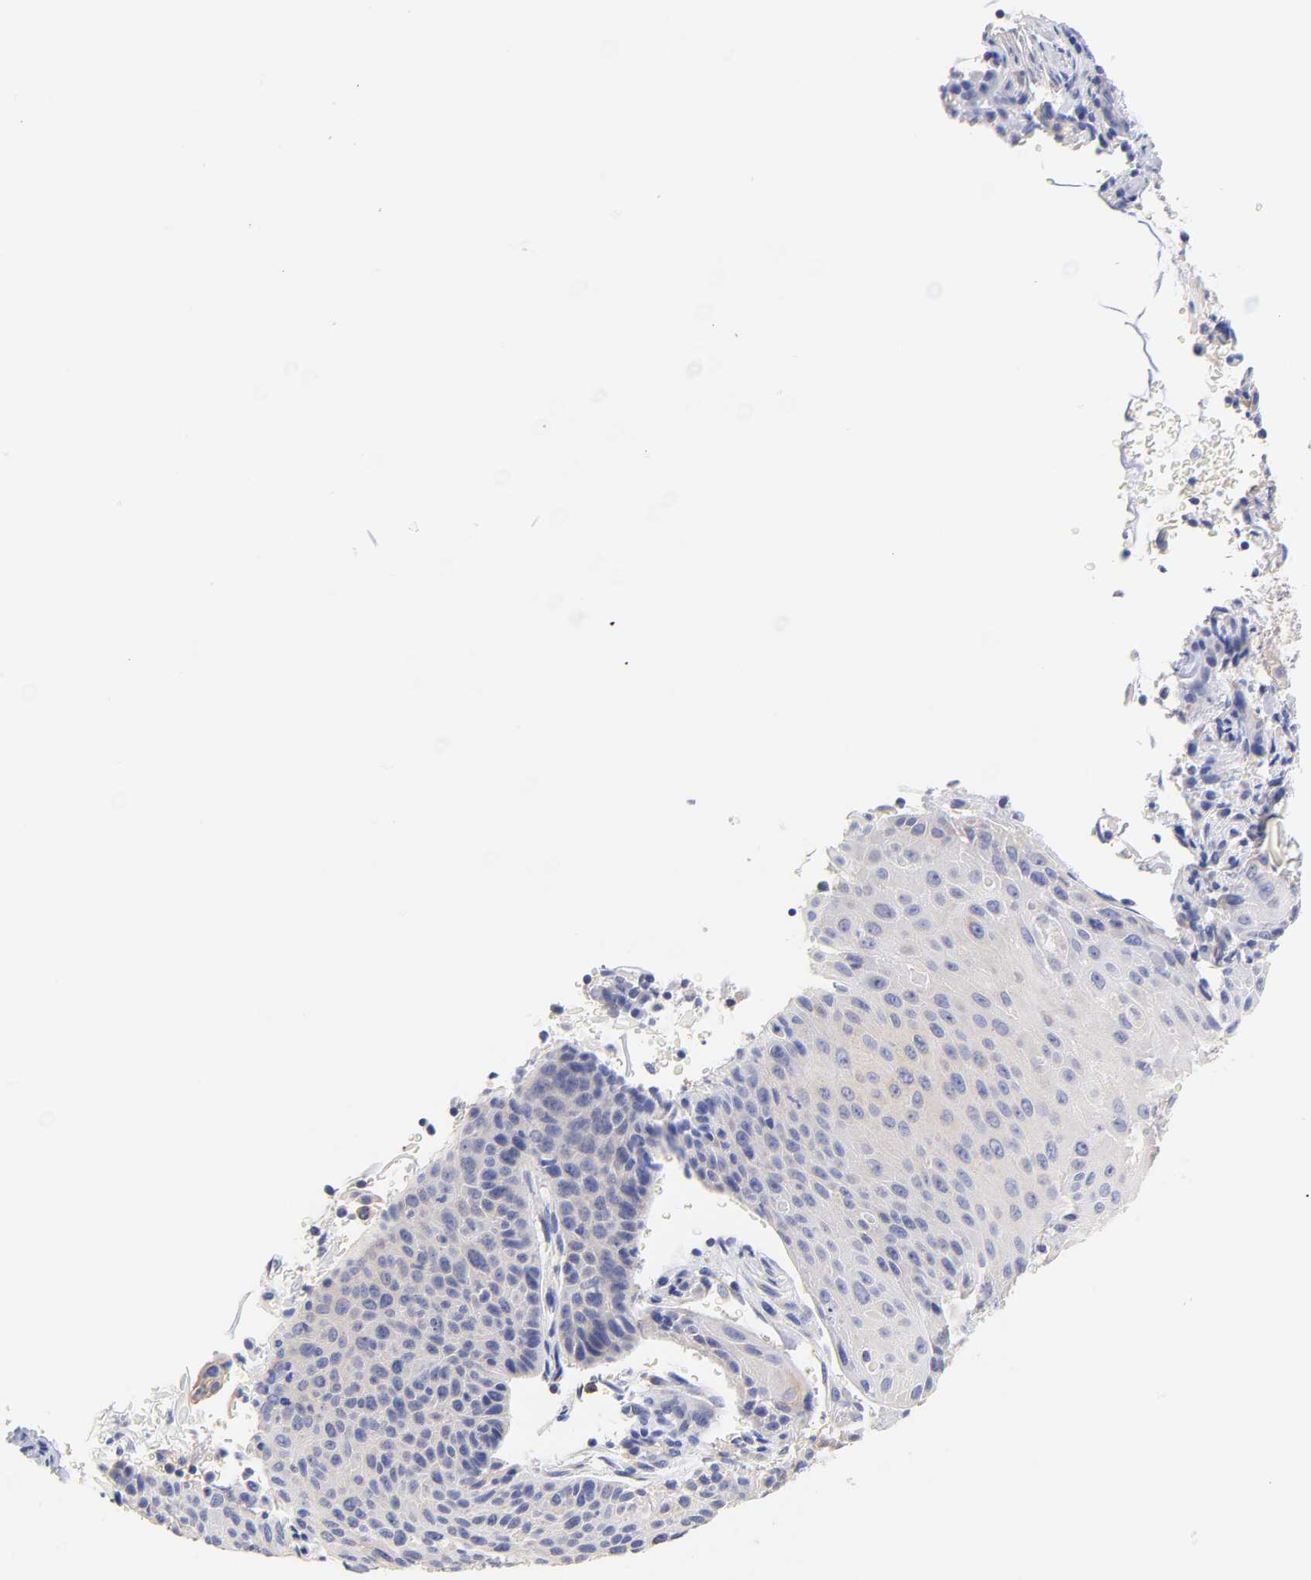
{"staining": {"intensity": "weak", "quantity": "25%-75%", "location": "cytoplasmic/membranous"}, "tissue": "cervical cancer", "cell_type": "Tumor cells", "image_type": "cancer", "snomed": [{"axis": "morphology", "description": "Squamous cell carcinoma, NOS"}, {"axis": "topography", "description": "Cervix"}], "caption": "This is an image of immunohistochemistry staining of squamous cell carcinoma (cervical), which shows weak expression in the cytoplasmic/membranous of tumor cells.", "gene": "TNFRSF13C", "patient": {"sex": "female", "age": 33}}